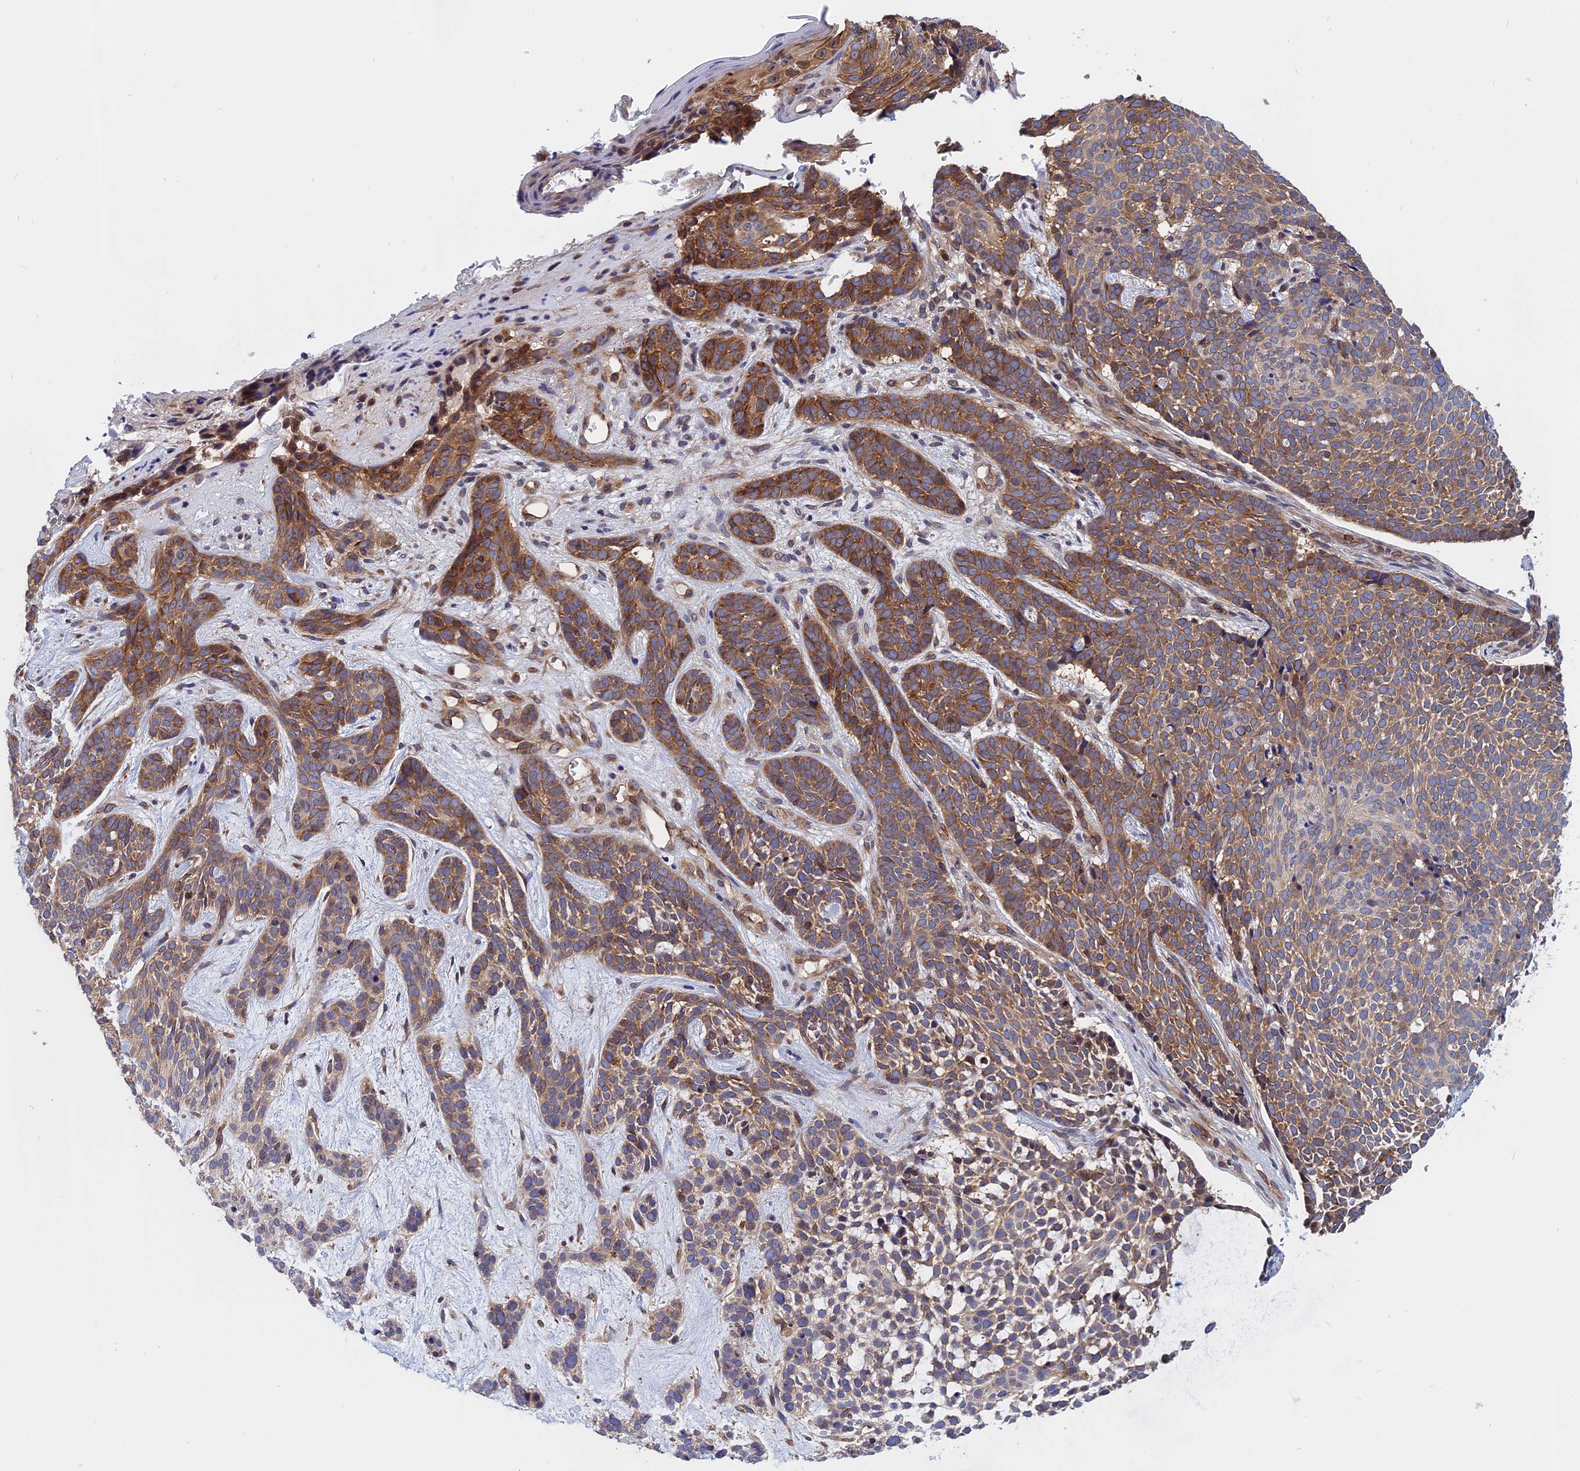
{"staining": {"intensity": "moderate", "quantity": ">75%", "location": "cytoplasmic/membranous"}, "tissue": "skin cancer", "cell_type": "Tumor cells", "image_type": "cancer", "snomed": [{"axis": "morphology", "description": "Basal cell carcinoma"}, {"axis": "topography", "description": "Skin"}], "caption": "Immunohistochemical staining of basal cell carcinoma (skin) displays moderate cytoplasmic/membranous protein staining in about >75% of tumor cells.", "gene": "NAA10", "patient": {"sex": "male", "age": 71}}